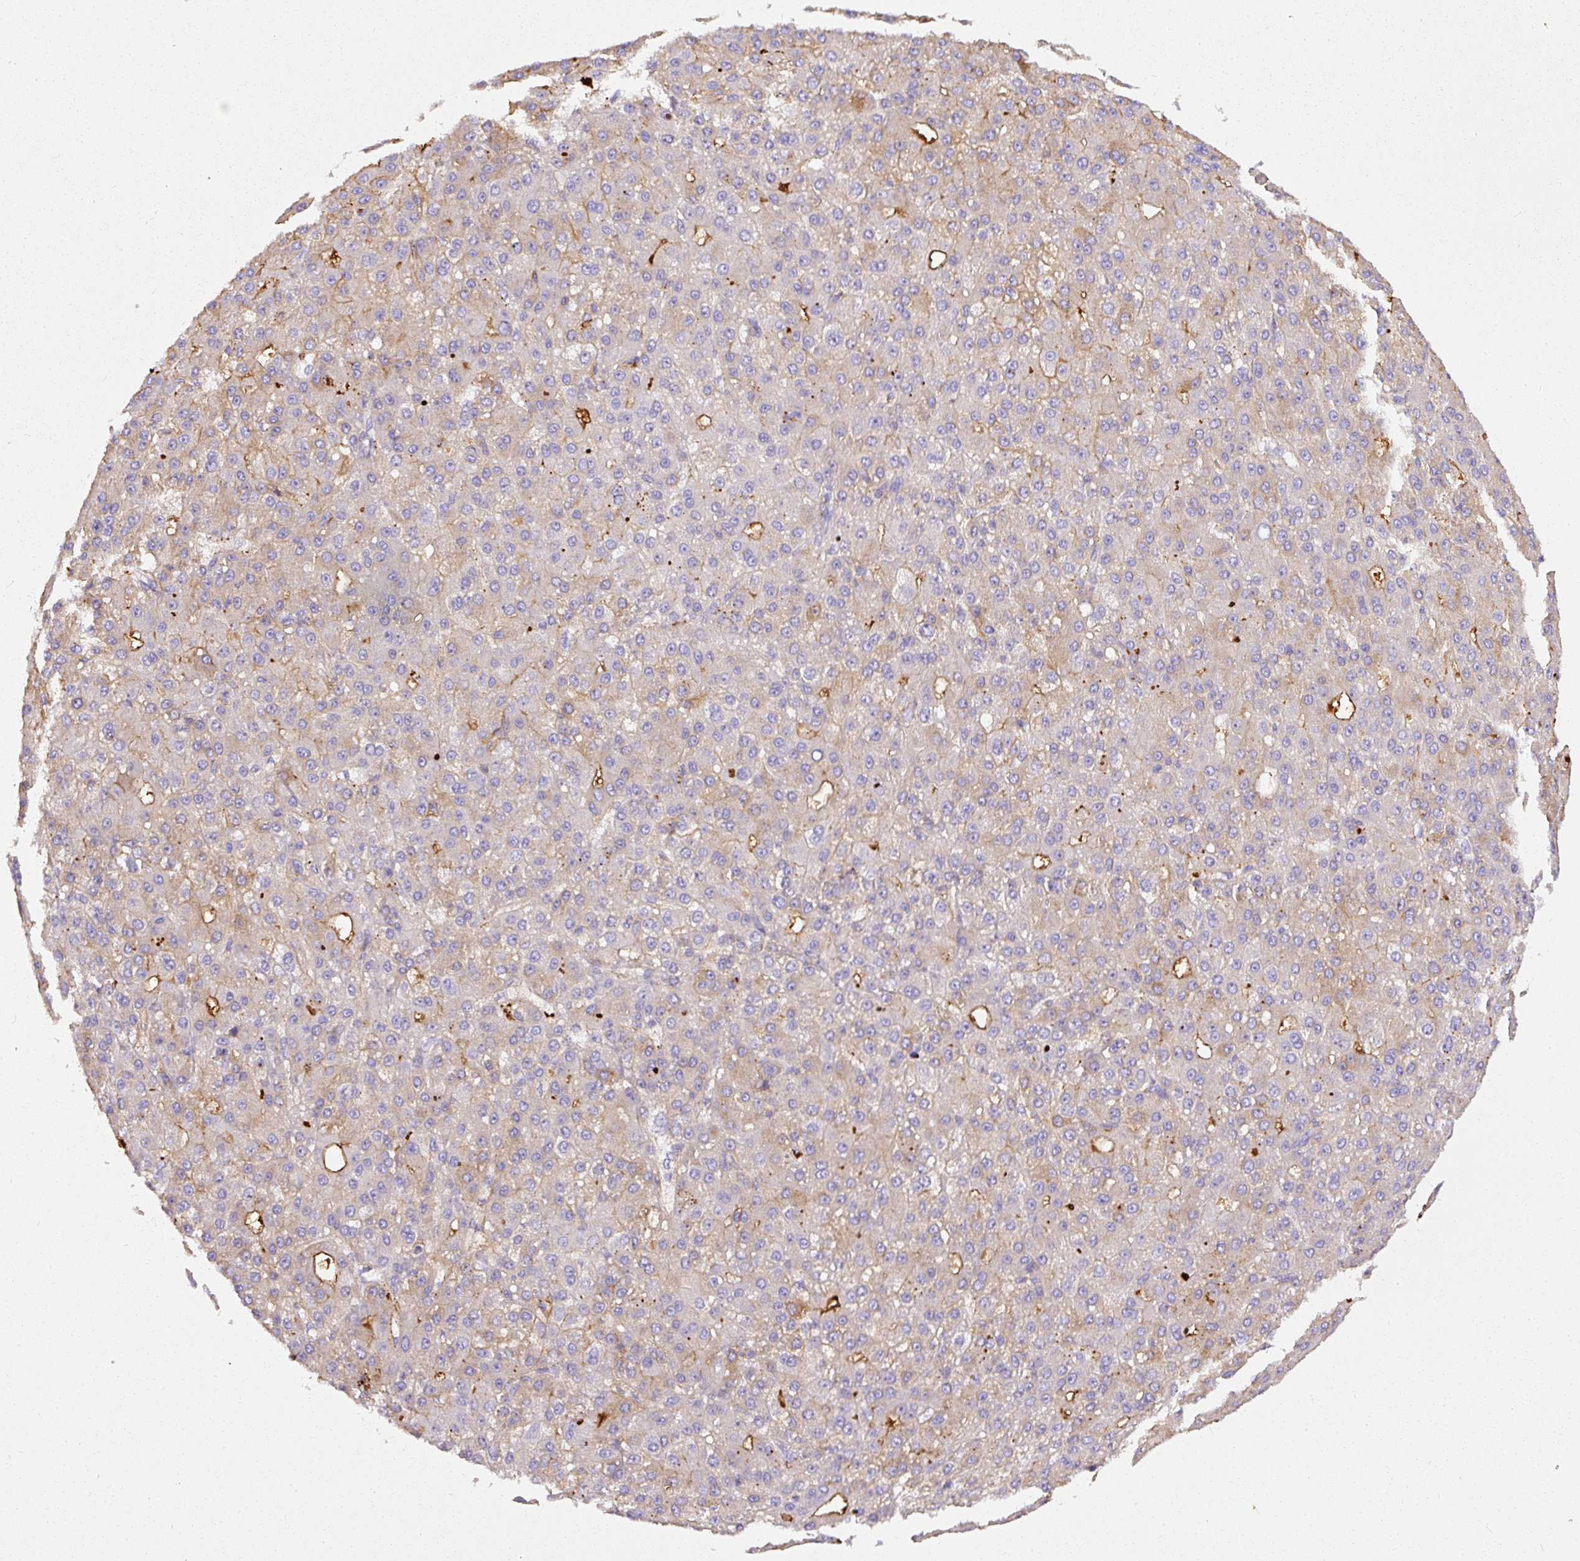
{"staining": {"intensity": "moderate", "quantity": "<25%", "location": "cytoplasmic/membranous"}, "tissue": "liver cancer", "cell_type": "Tumor cells", "image_type": "cancer", "snomed": [{"axis": "morphology", "description": "Carcinoma, Hepatocellular, NOS"}, {"axis": "topography", "description": "Liver"}], "caption": "Liver cancer stained with DAB immunohistochemistry (IHC) exhibits low levels of moderate cytoplasmic/membranous staining in about <25% of tumor cells.", "gene": "APCS", "patient": {"sex": "male", "age": 67}}